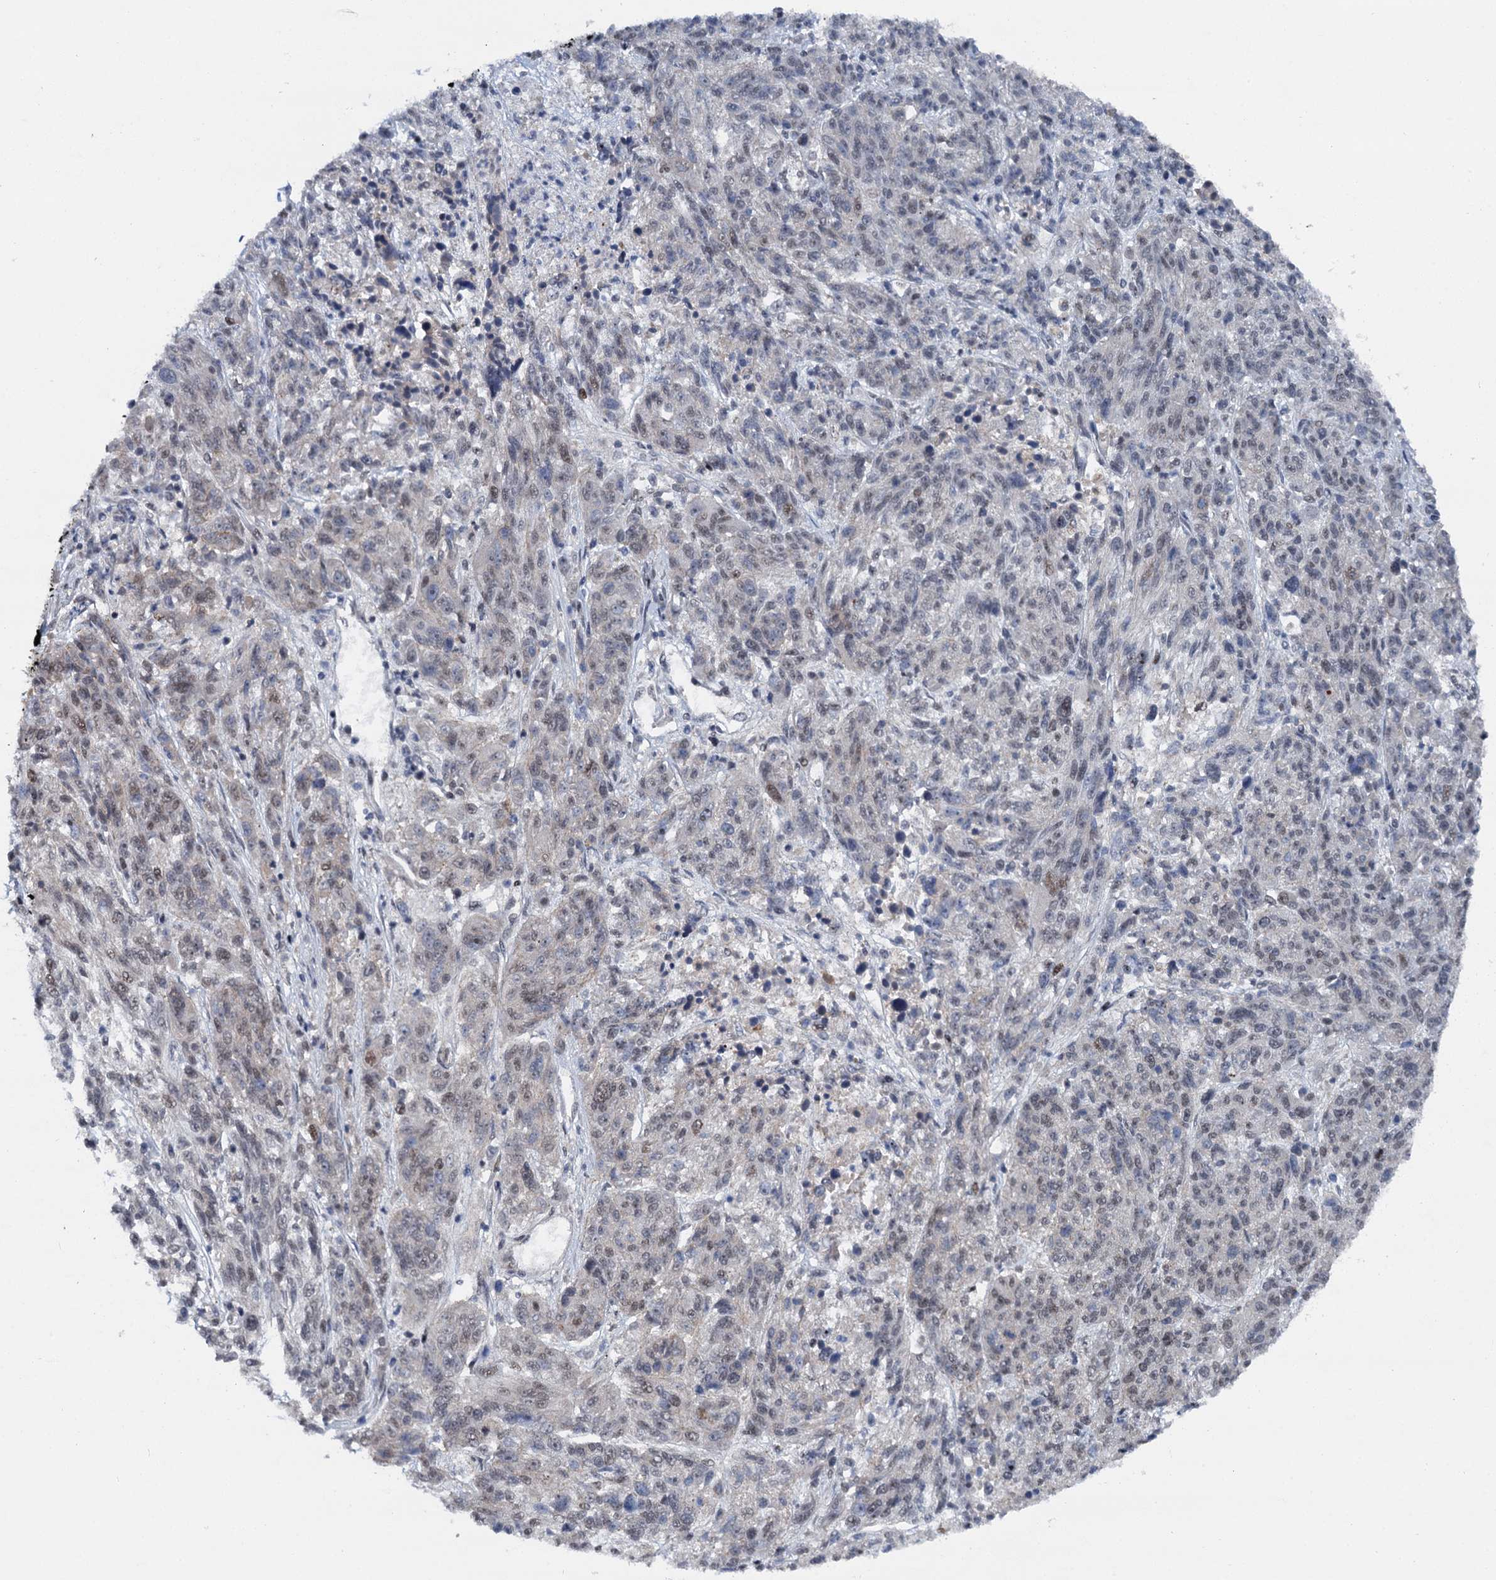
{"staining": {"intensity": "weak", "quantity": "<25%", "location": "nuclear"}, "tissue": "melanoma", "cell_type": "Tumor cells", "image_type": "cancer", "snomed": [{"axis": "morphology", "description": "Malignant melanoma, NOS"}, {"axis": "topography", "description": "Skin"}], "caption": "DAB immunohistochemical staining of human melanoma reveals no significant staining in tumor cells. Nuclei are stained in blue.", "gene": "RUFY2", "patient": {"sex": "male", "age": 53}}